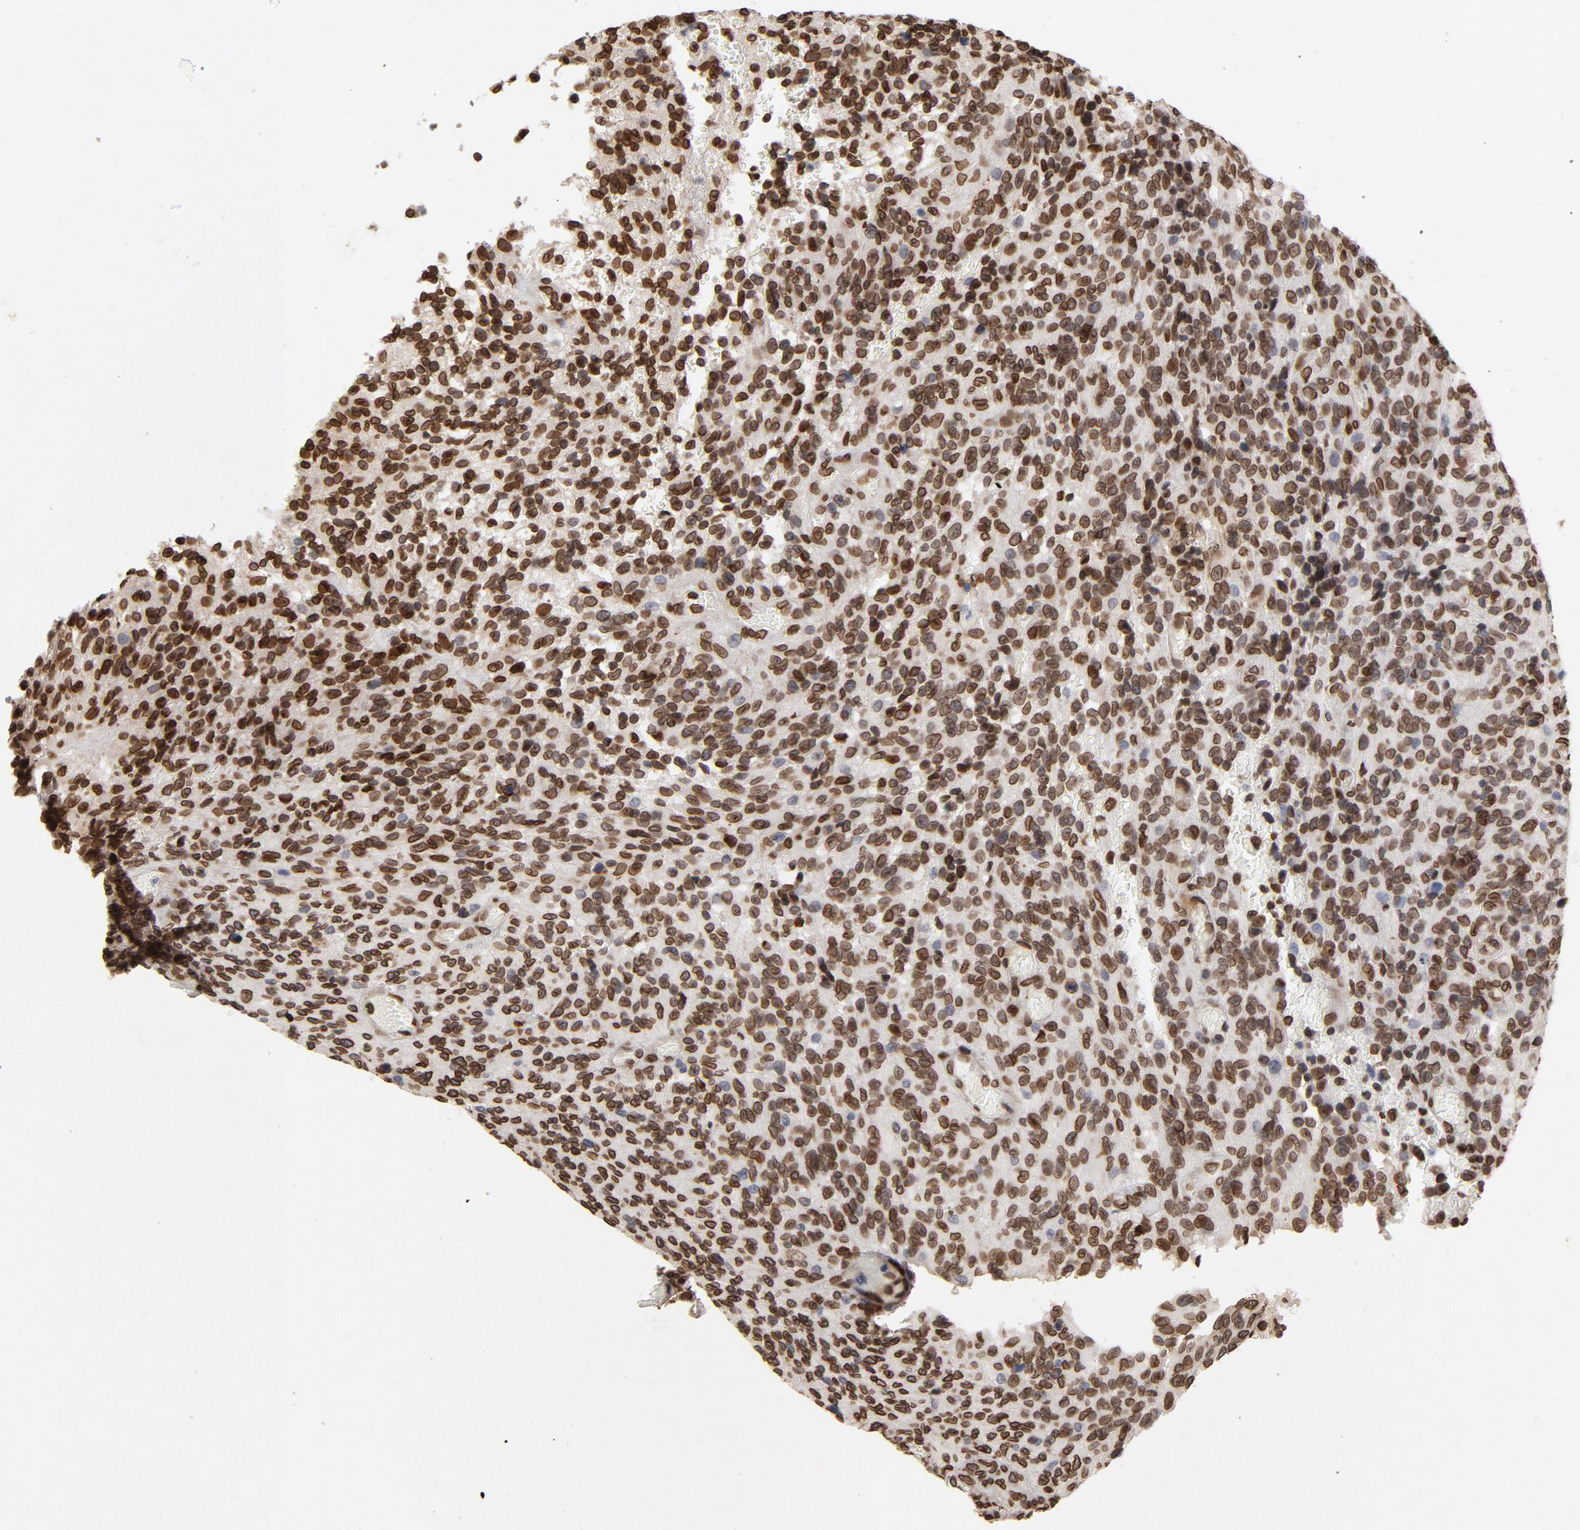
{"staining": {"intensity": "strong", "quantity": ">75%", "location": "cytoplasmic/membranous,nuclear"}, "tissue": "glioma", "cell_type": "Tumor cells", "image_type": "cancer", "snomed": [{"axis": "morphology", "description": "Normal tissue, NOS"}, {"axis": "morphology", "description": "Glioma, malignant, High grade"}, {"axis": "topography", "description": "Cerebral cortex"}], "caption": "Malignant glioma (high-grade) stained with a brown dye reveals strong cytoplasmic/membranous and nuclear positive staining in about >75% of tumor cells.", "gene": "LMNA", "patient": {"sex": "male", "age": 56}}